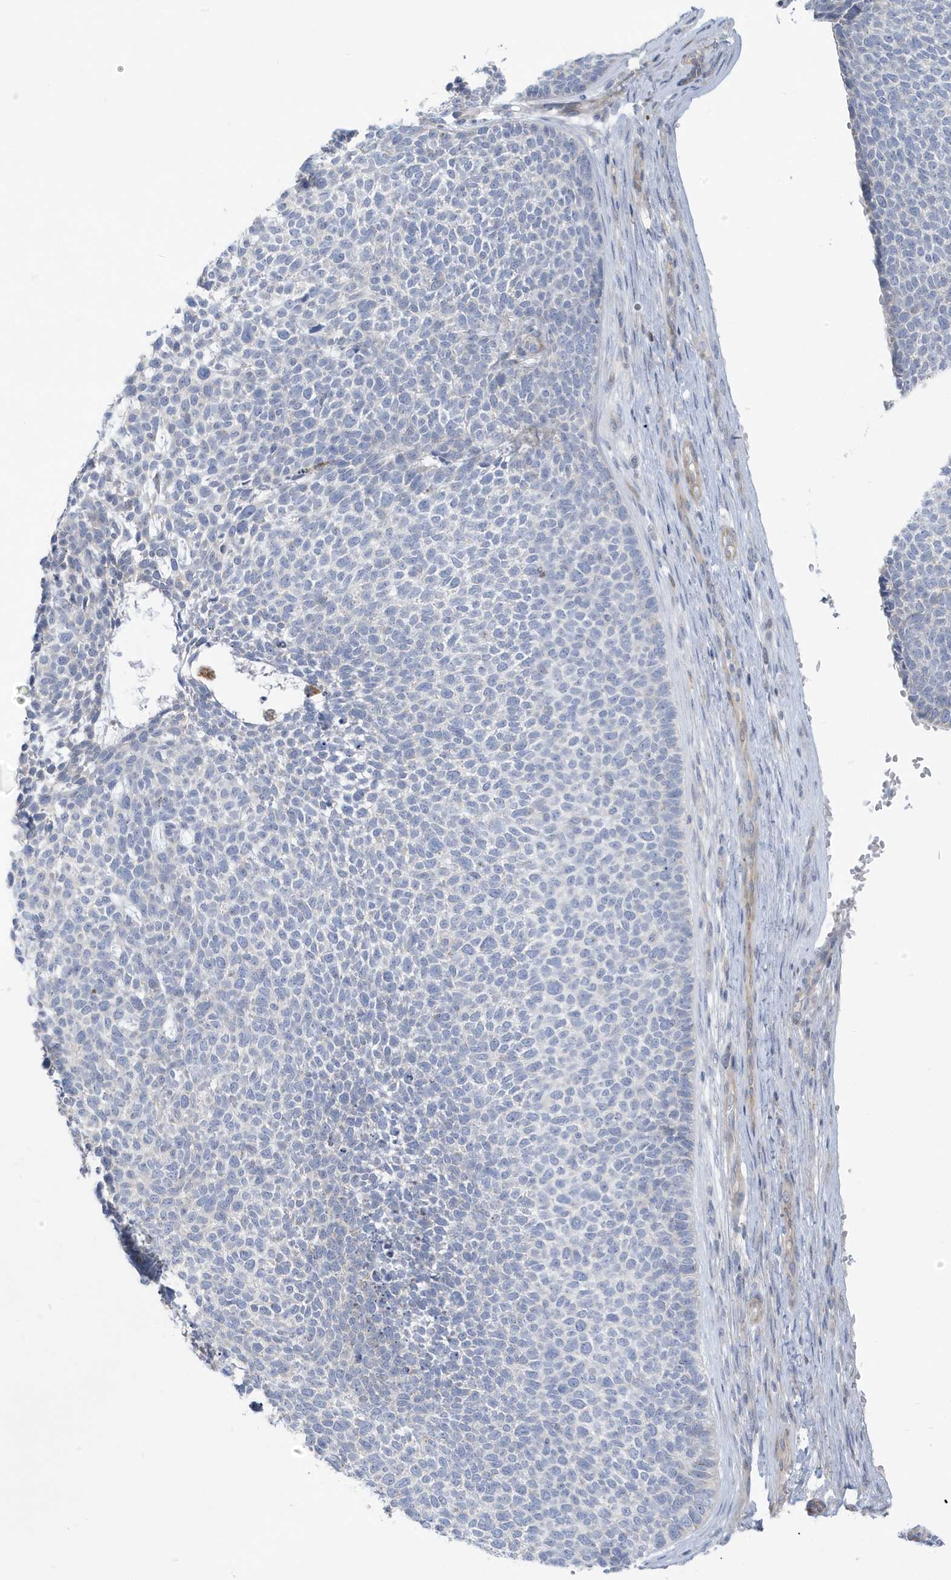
{"staining": {"intensity": "negative", "quantity": "none", "location": "none"}, "tissue": "skin cancer", "cell_type": "Tumor cells", "image_type": "cancer", "snomed": [{"axis": "morphology", "description": "Basal cell carcinoma"}, {"axis": "topography", "description": "Skin"}], "caption": "Tumor cells are negative for brown protein staining in skin basal cell carcinoma.", "gene": "ATP13A5", "patient": {"sex": "female", "age": 84}}